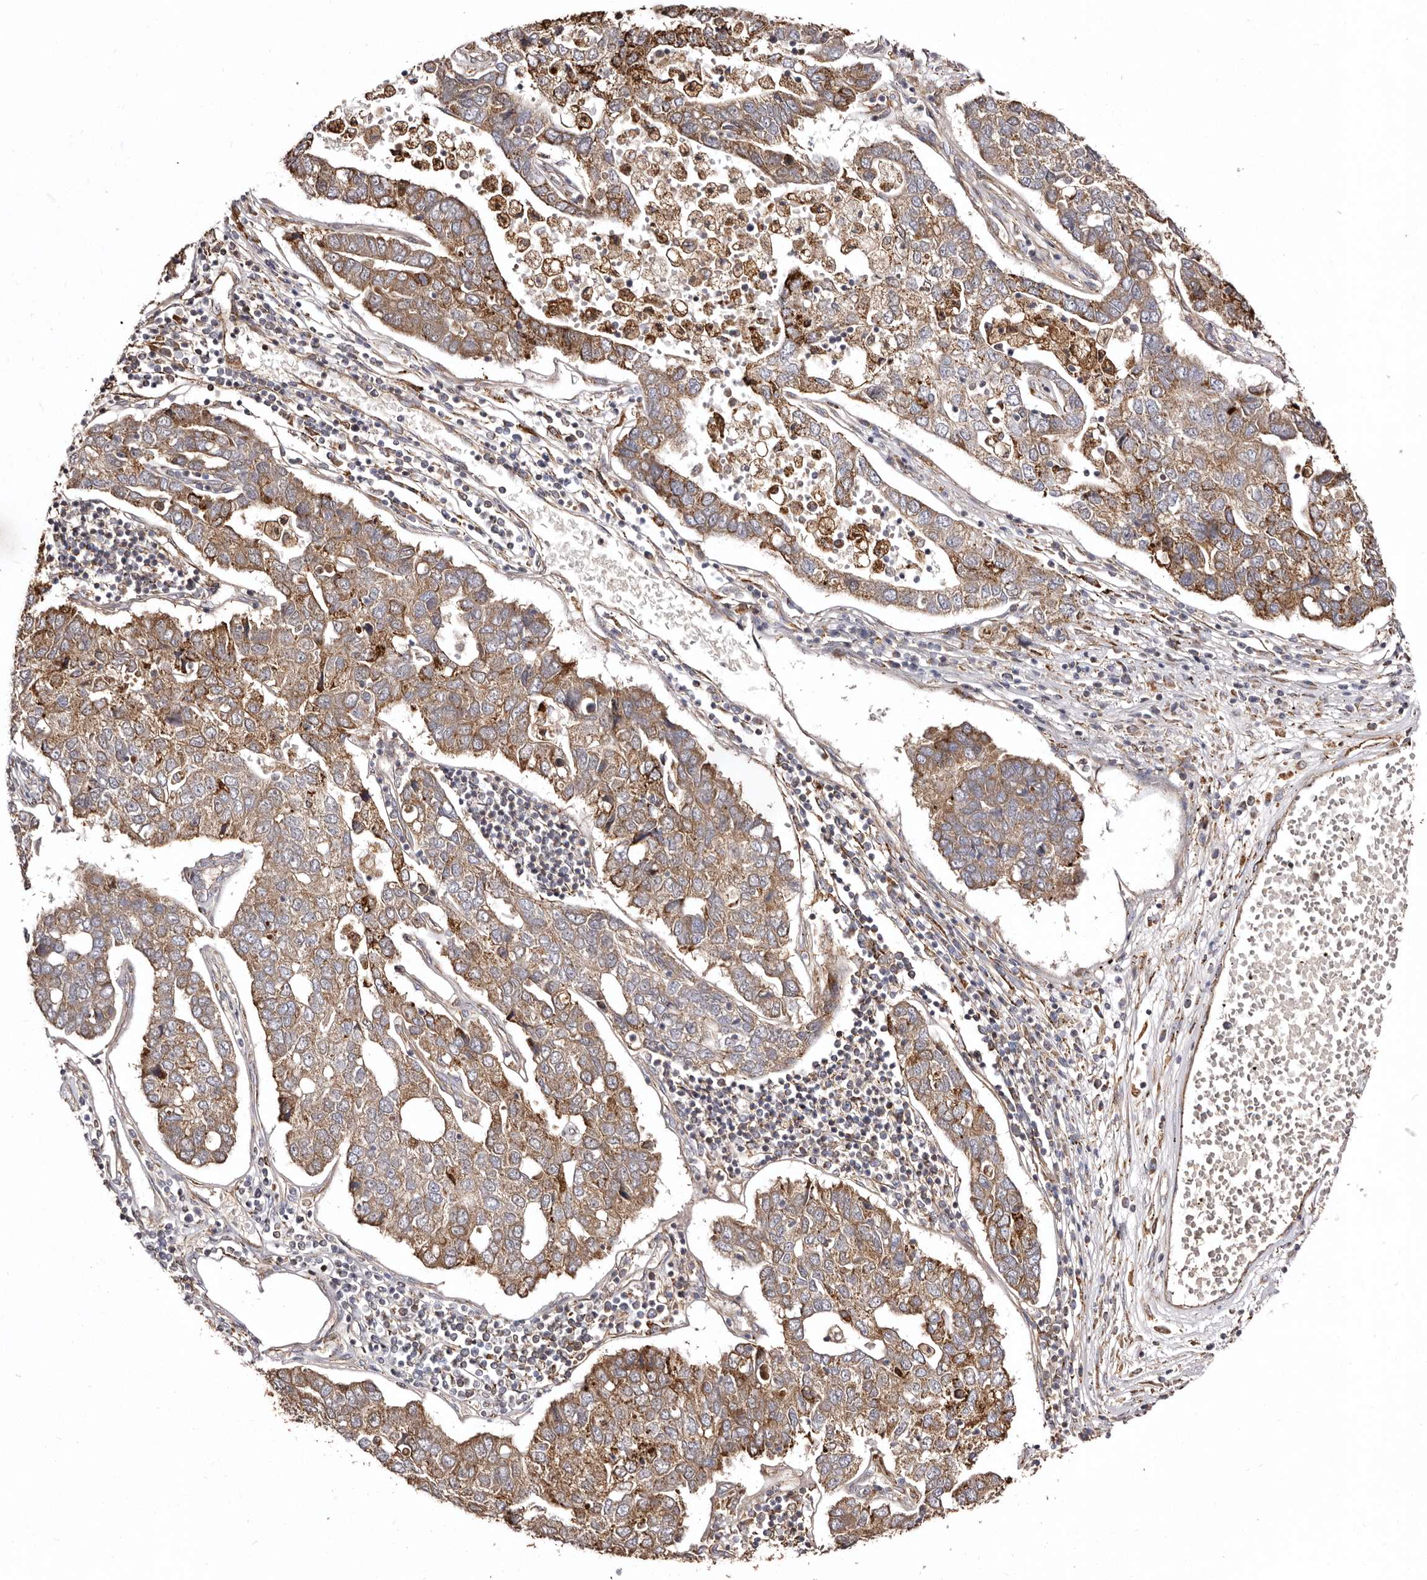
{"staining": {"intensity": "moderate", "quantity": ">75%", "location": "cytoplasmic/membranous"}, "tissue": "pancreatic cancer", "cell_type": "Tumor cells", "image_type": "cancer", "snomed": [{"axis": "morphology", "description": "Adenocarcinoma, NOS"}, {"axis": "topography", "description": "Pancreas"}], "caption": "An image of pancreatic cancer (adenocarcinoma) stained for a protein reveals moderate cytoplasmic/membranous brown staining in tumor cells.", "gene": "LUZP1", "patient": {"sex": "female", "age": 61}}